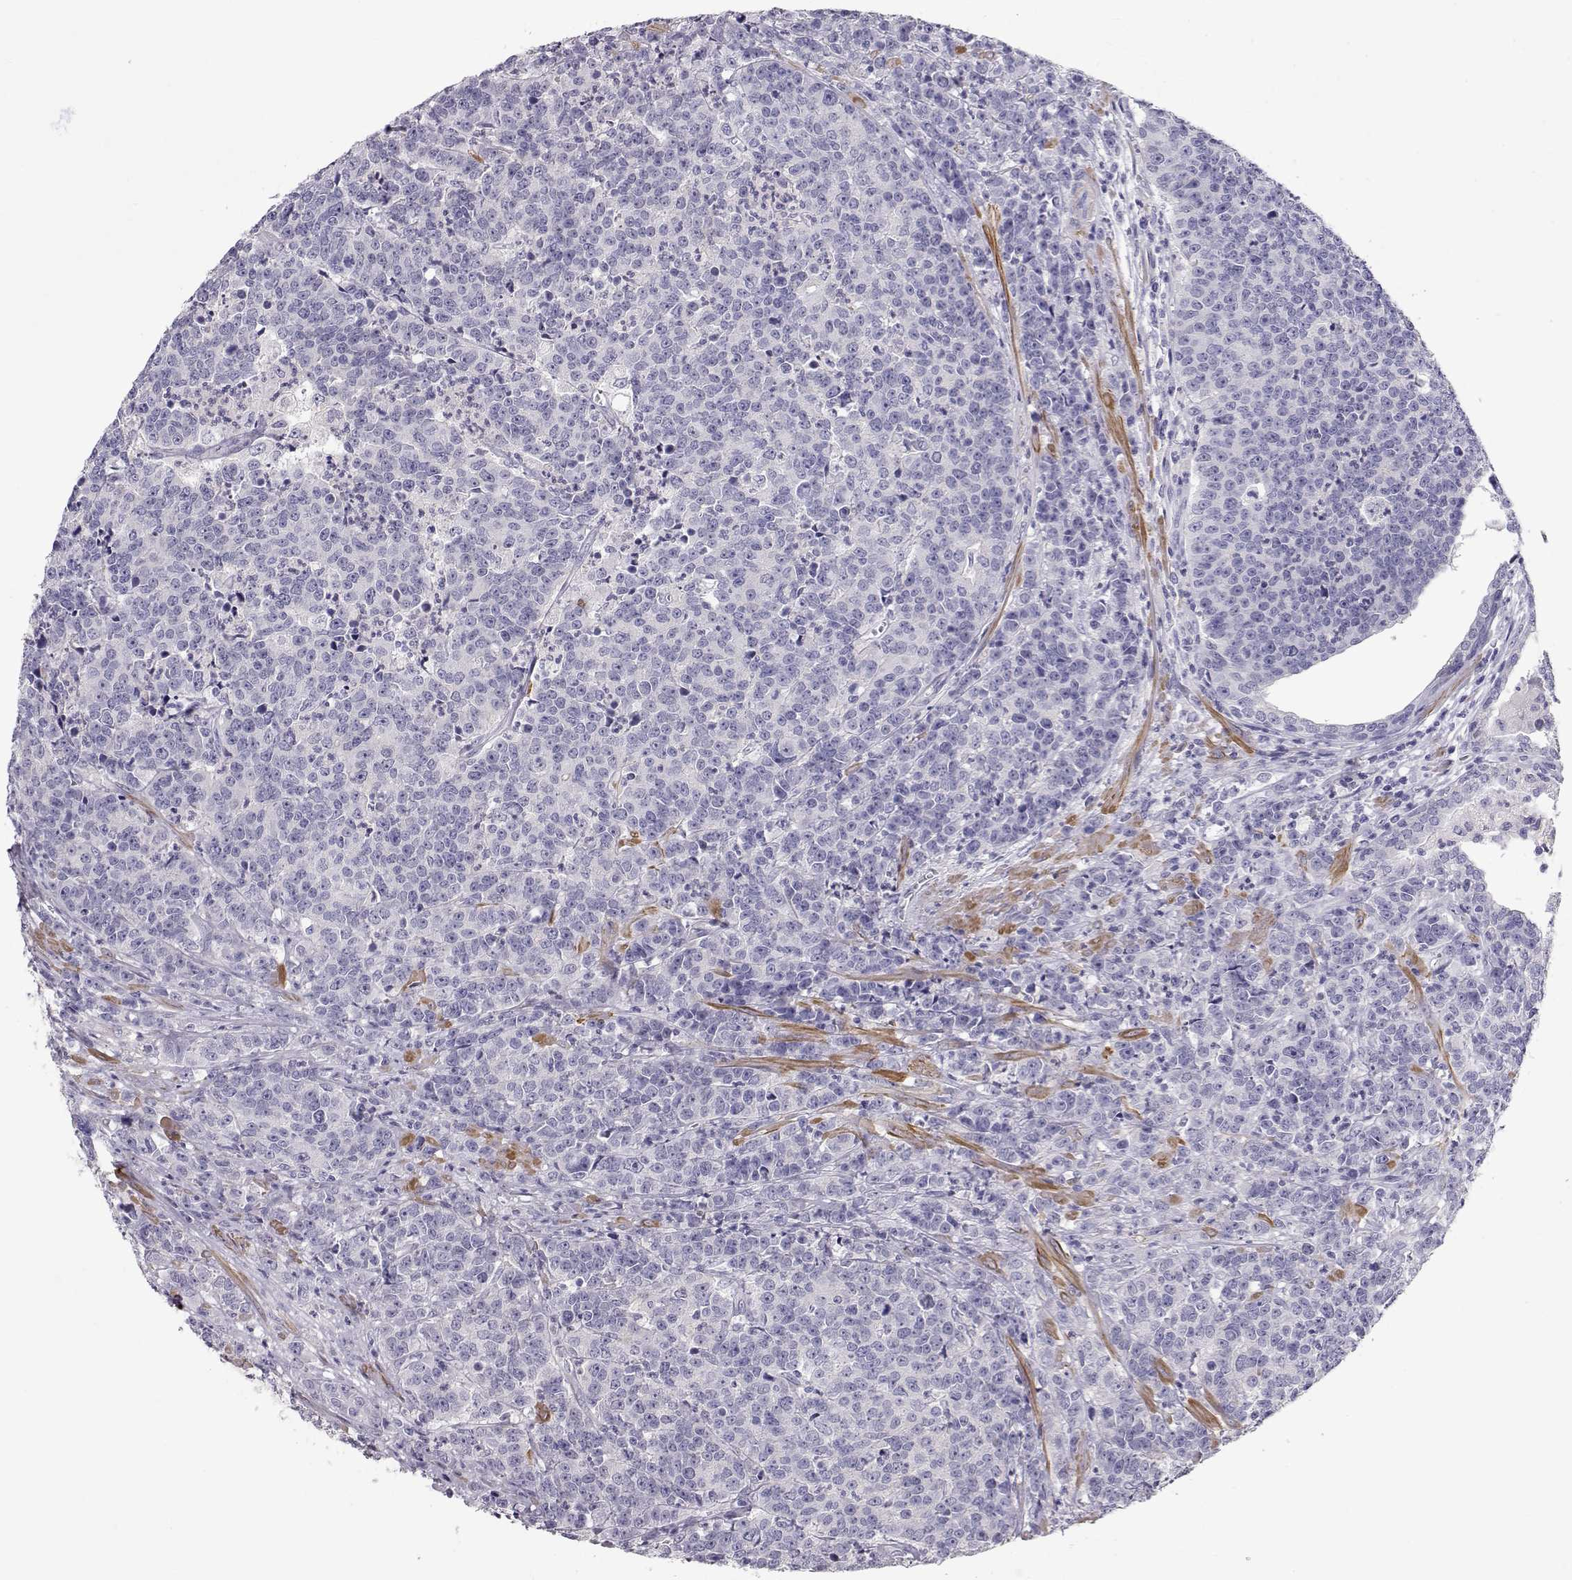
{"staining": {"intensity": "negative", "quantity": "none", "location": "none"}, "tissue": "prostate cancer", "cell_type": "Tumor cells", "image_type": "cancer", "snomed": [{"axis": "morphology", "description": "Adenocarcinoma, NOS"}, {"axis": "topography", "description": "Prostate"}], "caption": "A micrograph of prostate cancer stained for a protein displays no brown staining in tumor cells.", "gene": "SLITRK3", "patient": {"sex": "male", "age": 67}}